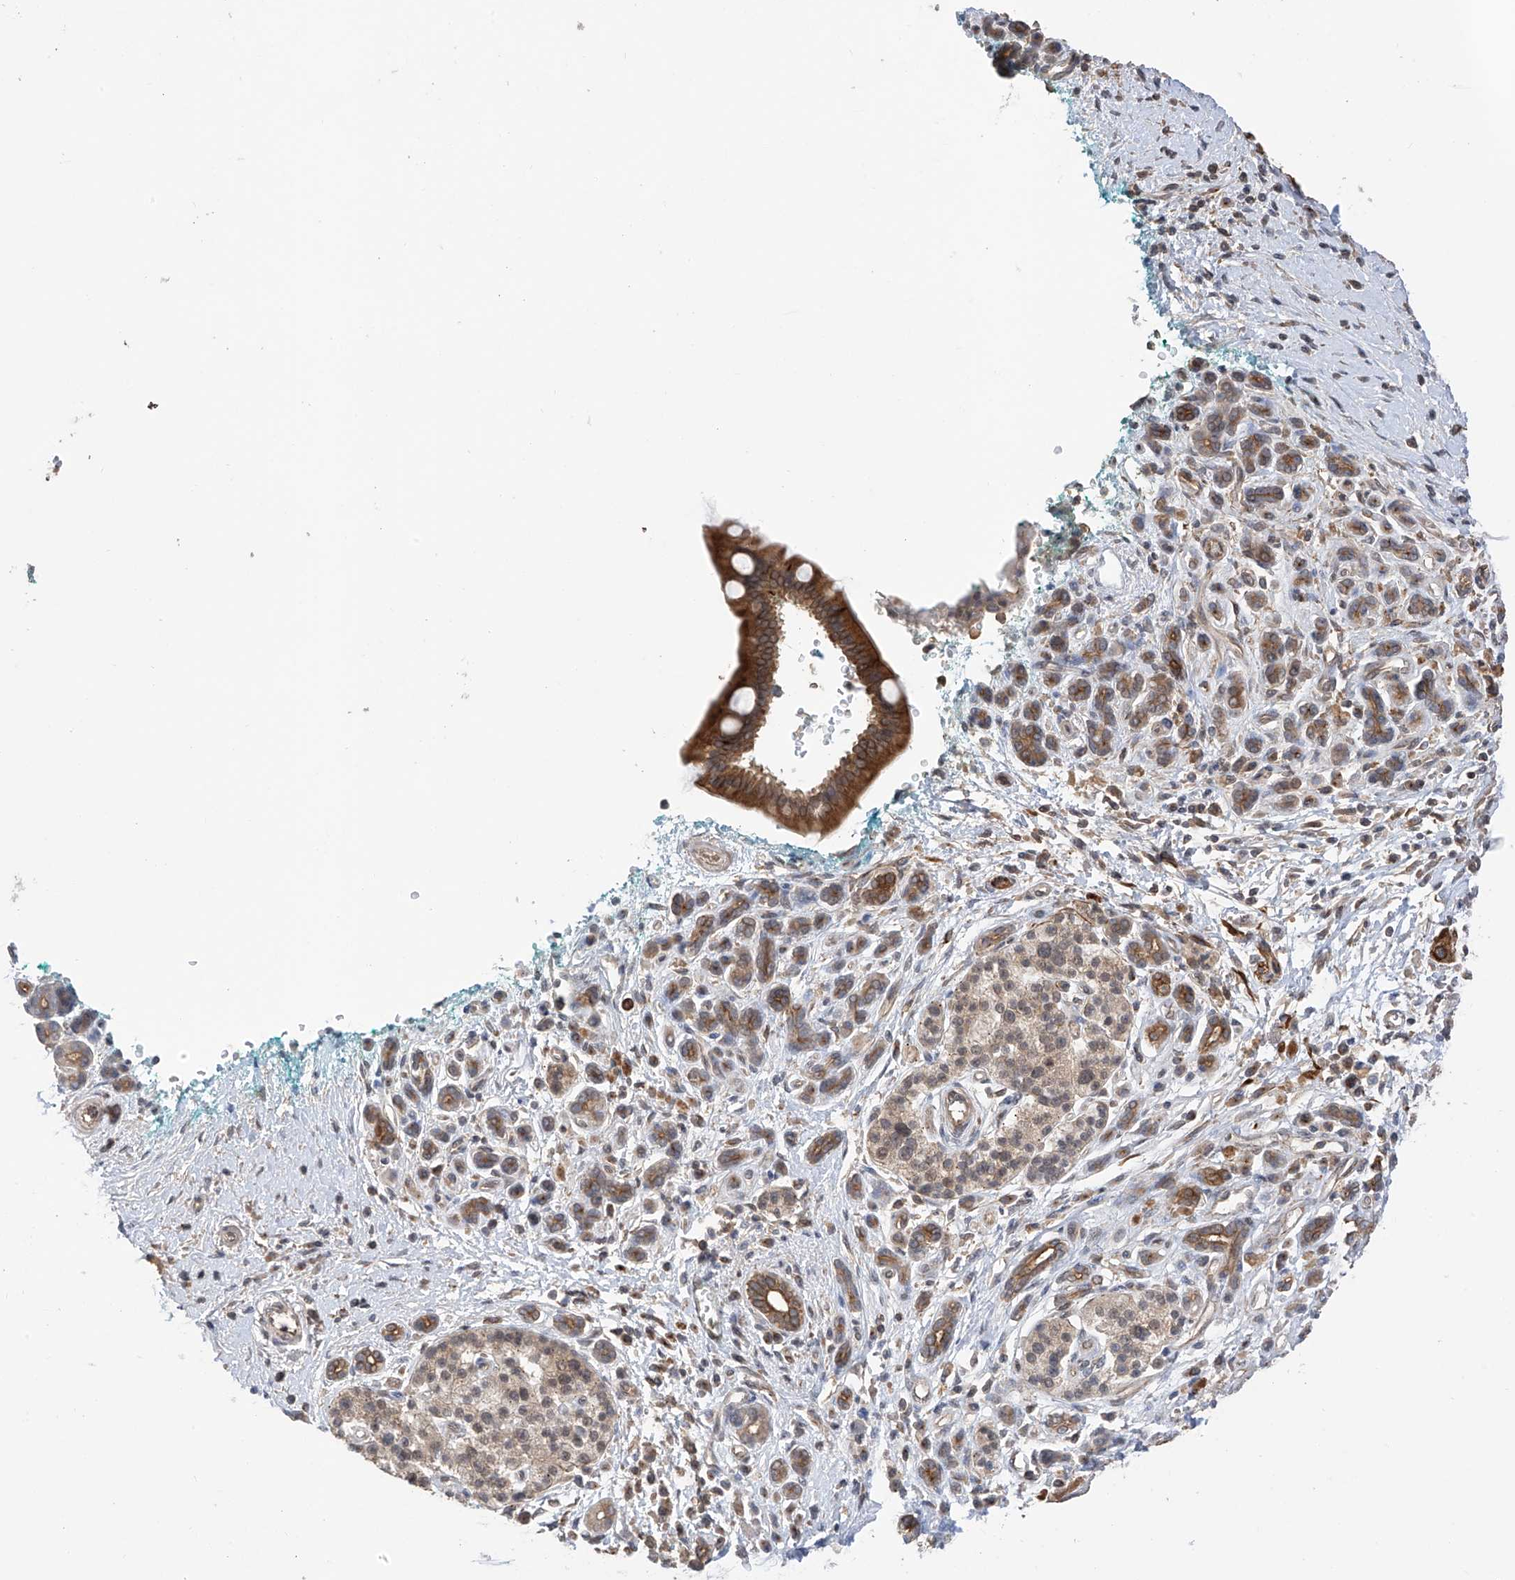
{"staining": {"intensity": "strong", "quantity": ">75%", "location": "cytoplasmic/membranous"}, "tissue": "pancreatic cancer", "cell_type": "Tumor cells", "image_type": "cancer", "snomed": [{"axis": "morphology", "description": "Adenocarcinoma, NOS"}, {"axis": "topography", "description": "Pancreas"}], "caption": "Immunohistochemical staining of human pancreatic adenocarcinoma shows high levels of strong cytoplasmic/membranous protein staining in about >75% of tumor cells.", "gene": "RPAIN", "patient": {"sex": "male", "age": 78}}